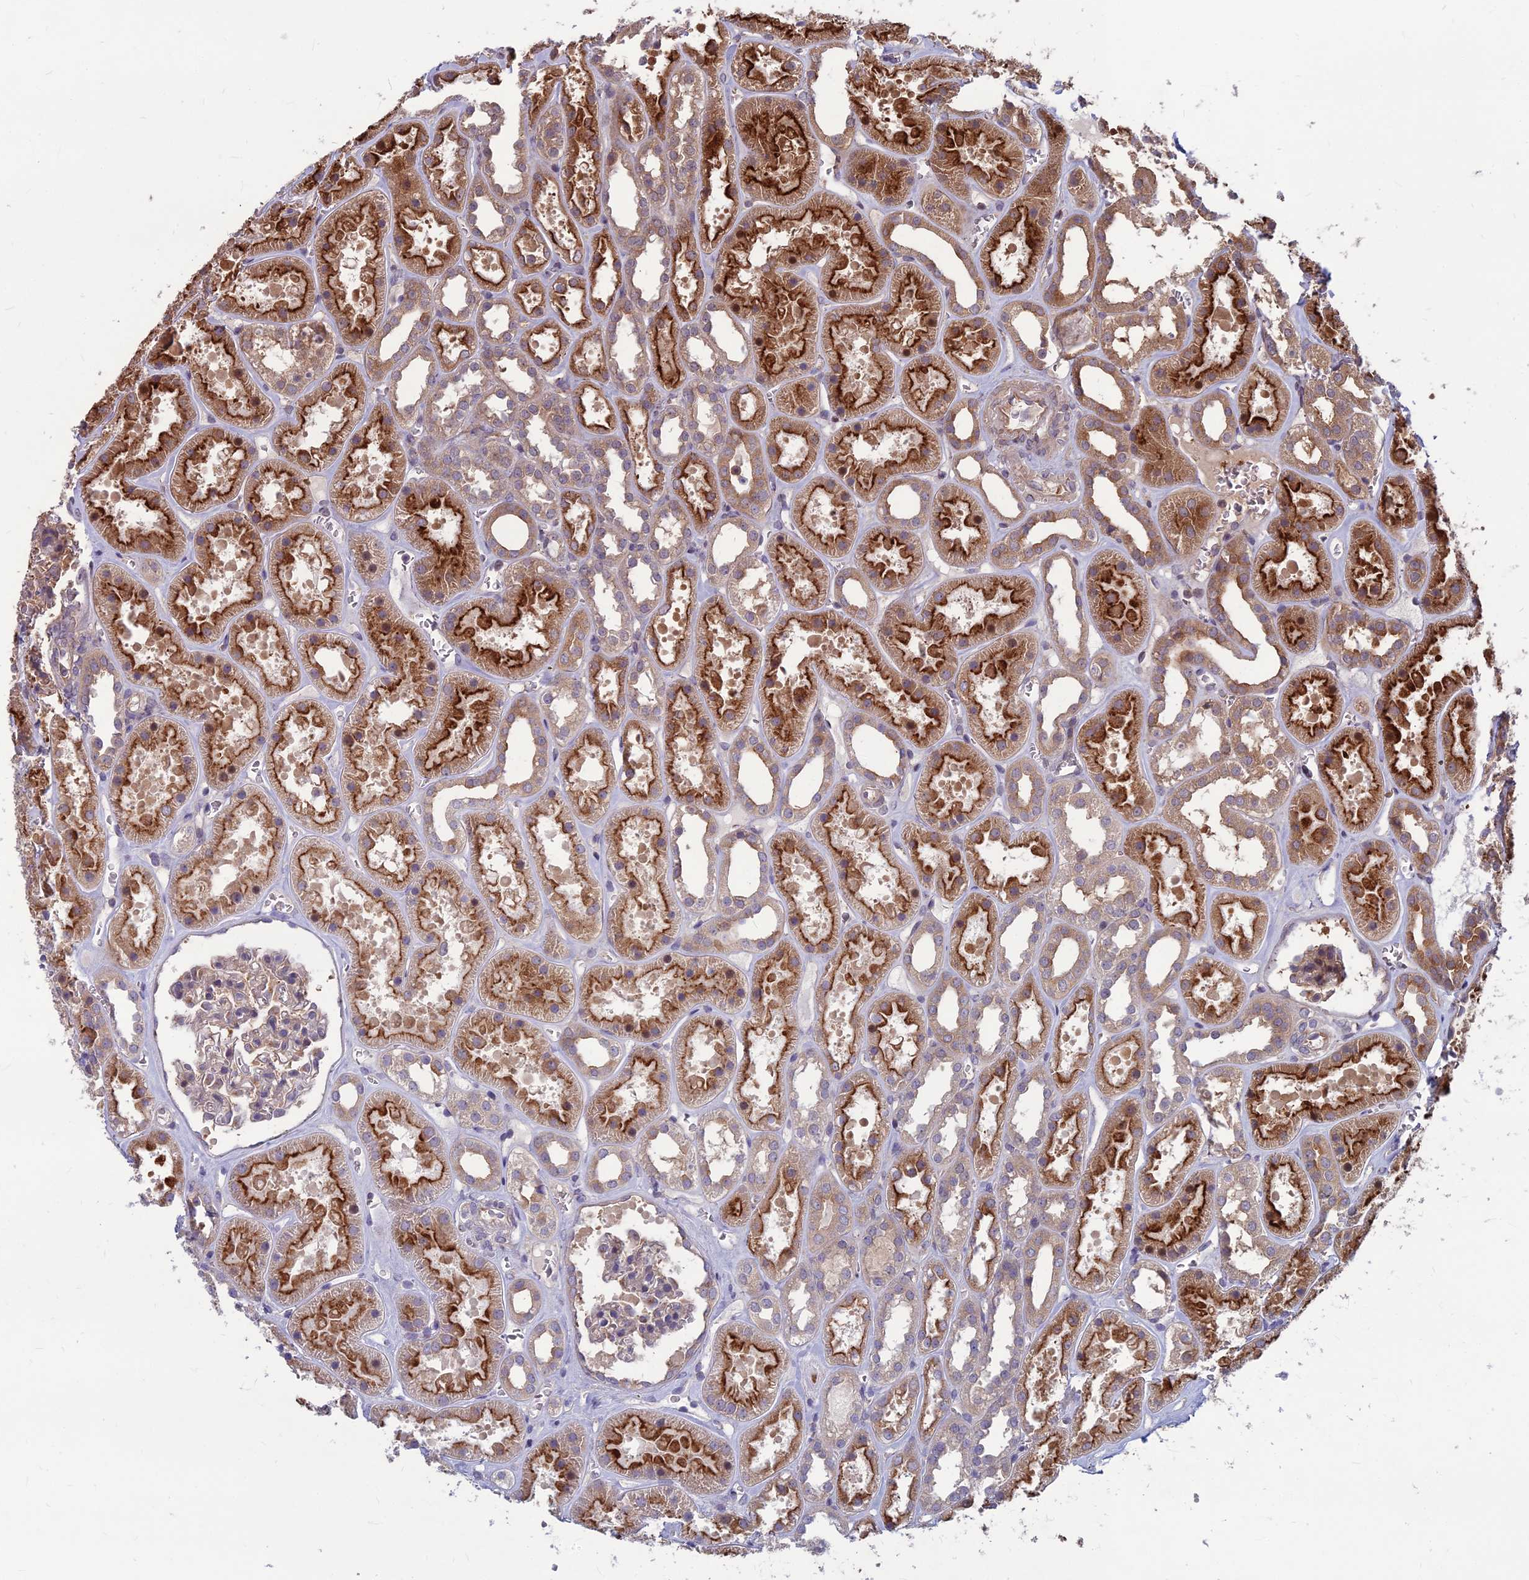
{"staining": {"intensity": "moderate", "quantity": "<25%", "location": "cytoplasmic/membranous"}, "tissue": "kidney", "cell_type": "Cells in glomeruli", "image_type": "normal", "snomed": [{"axis": "morphology", "description": "Normal tissue, NOS"}, {"axis": "topography", "description": "Kidney"}], "caption": "Human kidney stained for a protein (brown) displays moderate cytoplasmic/membranous positive expression in approximately <25% of cells in glomeruli.", "gene": "MFSD8", "patient": {"sex": "female", "age": 41}}